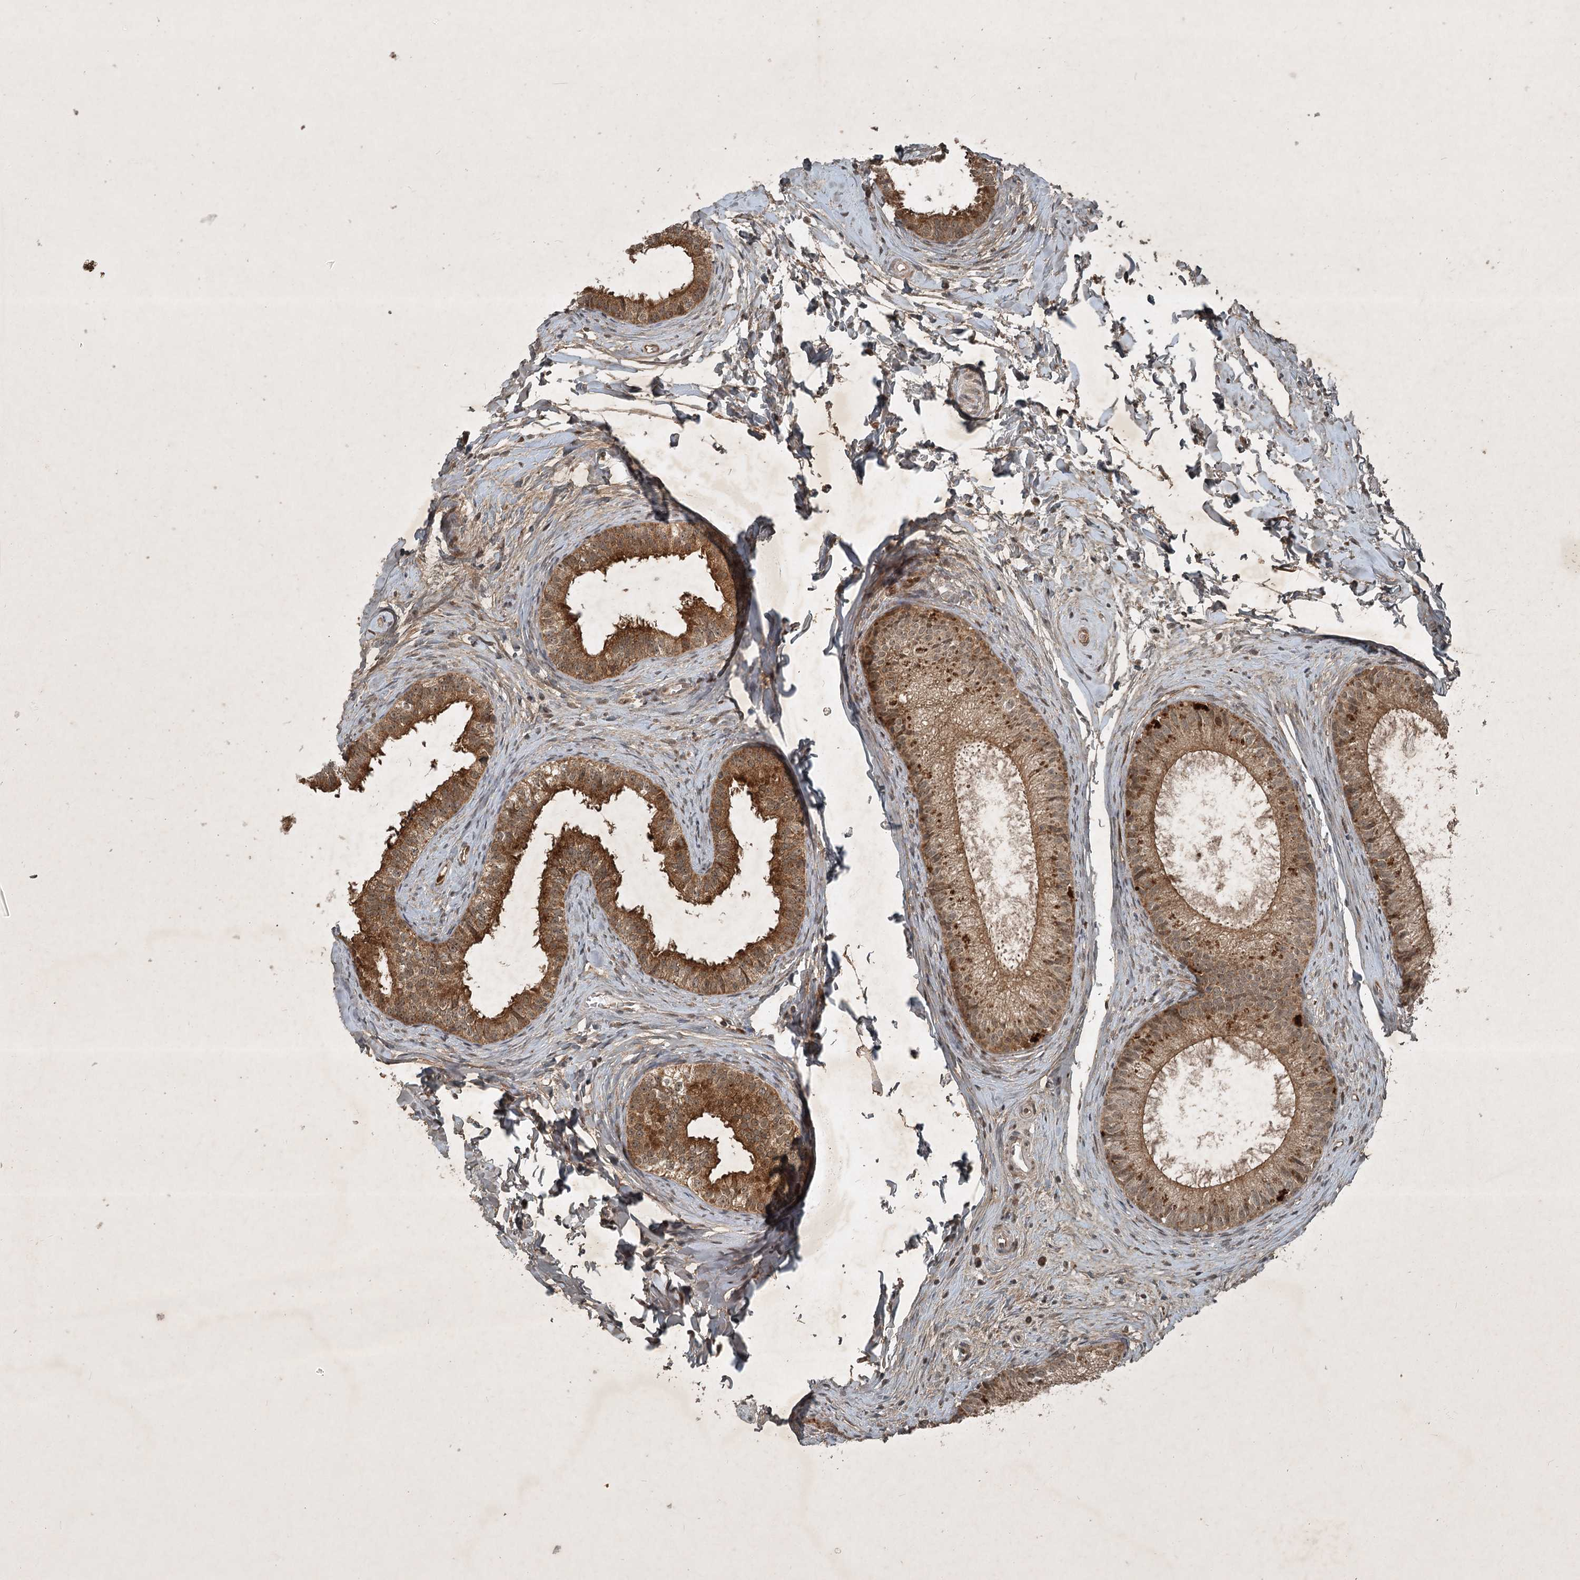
{"staining": {"intensity": "moderate", "quantity": ">75%", "location": "cytoplasmic/membranous"}, "tissue": "epididymis", "cell_type": "Glandular cells", "image_type": "normal", "snomed": [{"axis": "morphology", "description": "Normal tissue, NOS"}, {"axis": "topography", "description": "Epididymis"}], "caption": "A medium amount of moderate cytoplasmic/membranous positivity is identified in approximately >75% of glandular cells in unremarkable epididymis. The protein of interest is shown in brown color, while the nuclei are stained blue.", "gene": "UNC93A", "patient": {"sex": "male", "age": 34}}